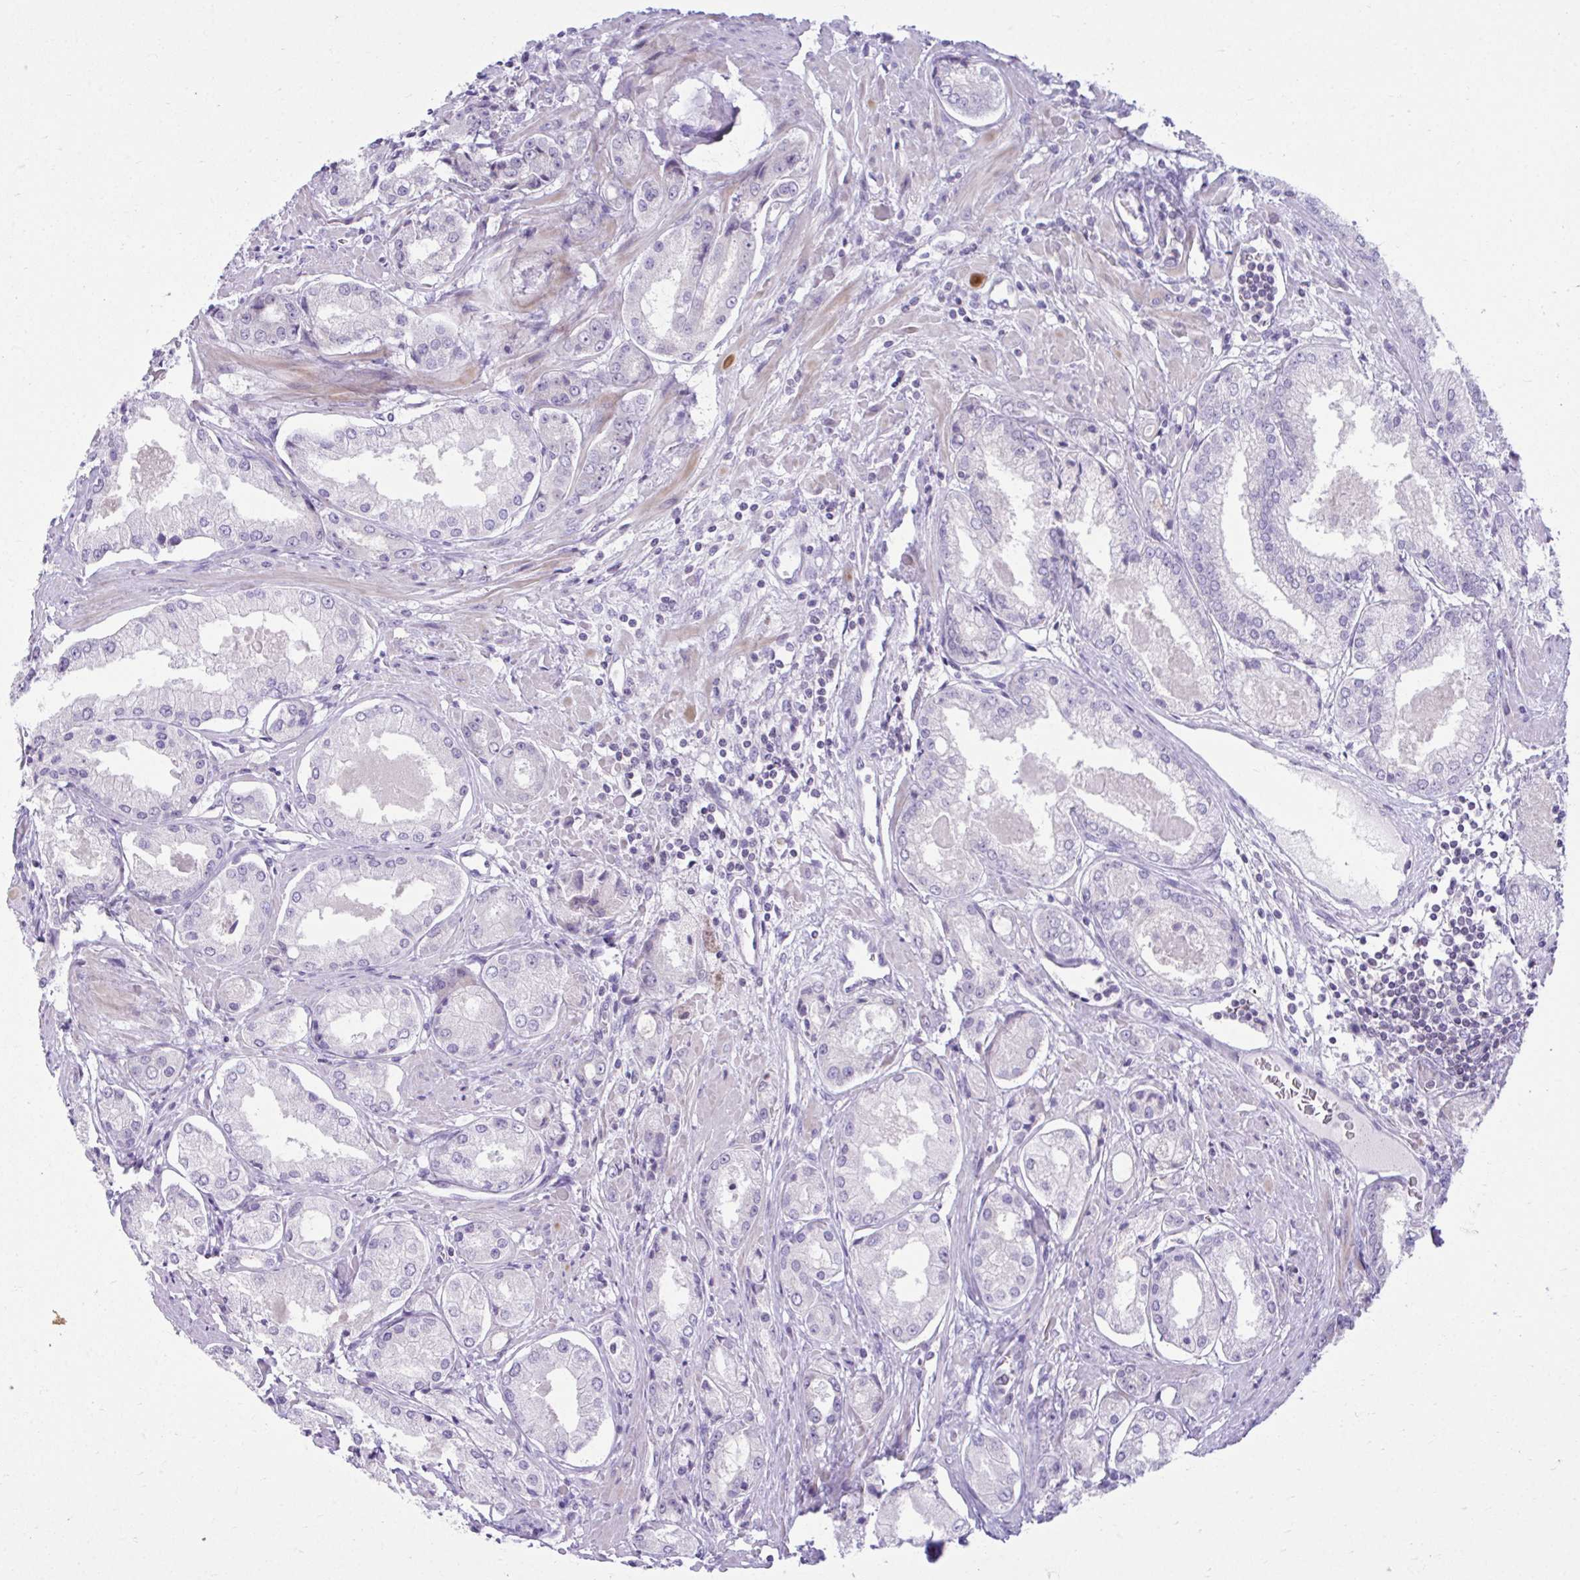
{"staining": {"intensity": "negative", "quantity": "none", "location": "none"}, "tissue": "prostate cancer", "cell_type": "Tumor cells", "image_type": "cancer", "snomed": [{"axis": "morphology", "description": "Adenocarcinoma, Low grade"}, {"axis": "topography", "description": "Prostate"}], "caption": "The histopathology image displays no staining of tumor cells in prostate cancer (low-grade adenocarcinoma).", "gene": "OR7A5", "patient": {"sex": "male", "age": 68}}